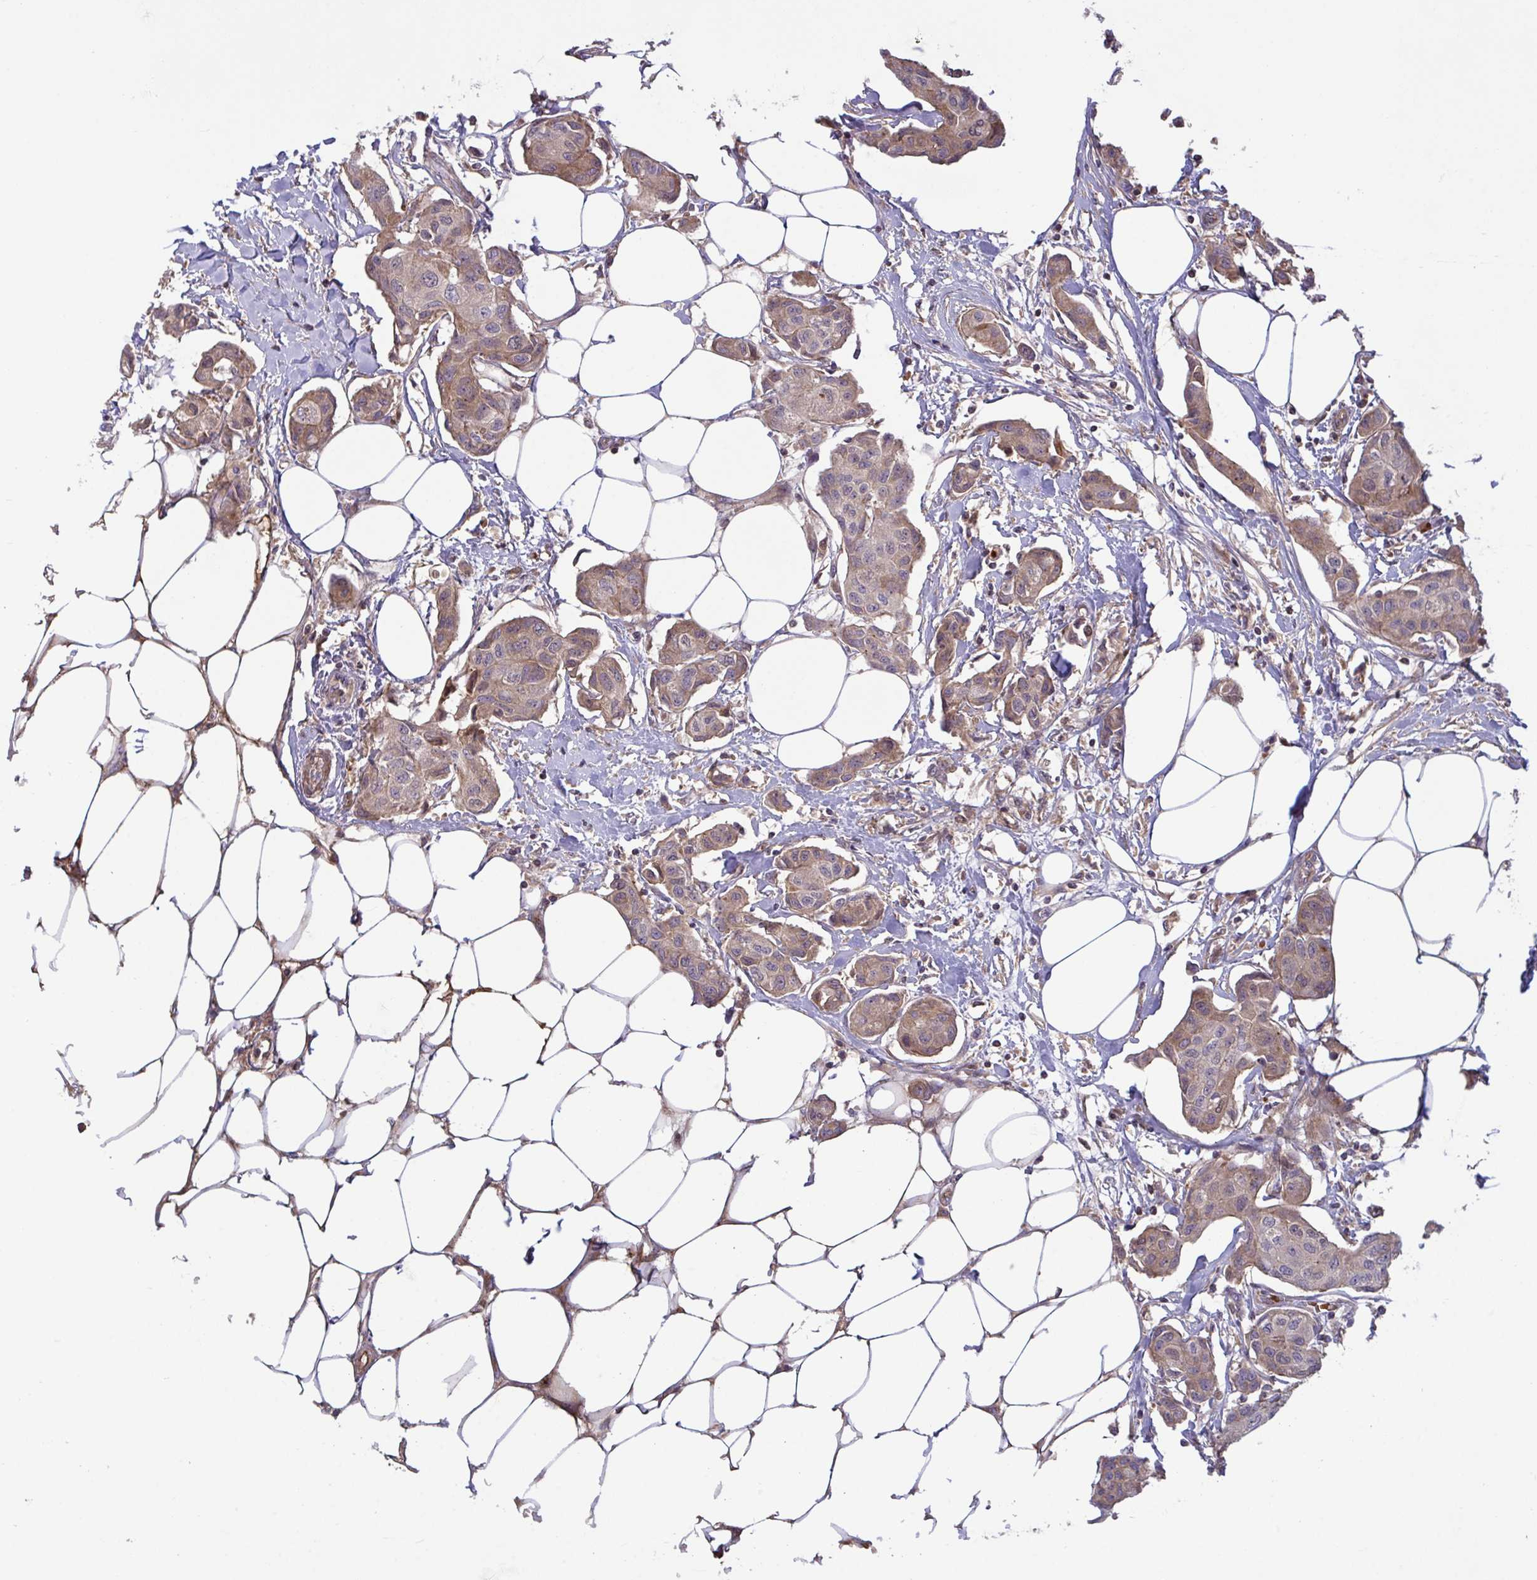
{"staining": {"intensity": "moderate", "quantity": "25%-75%", "location": "cytoplasmic/membranous"}, "tissue": "breast cancer", "cell_type": "Tumor cells", "image_type": "cancer", "snomed": [{"axis": "morphology", "description": "Duct carcinoma"}, {"axis": "topography", "description": "Breast"}, {"axis": "topography", "description": "Lymph node"}], "caption": "Immunohistochemistry (IHC) photomicrograph of neoplastic tissue: human breast cancer stained using immunohistochemistry displays medium levels of moderate protein expression localized specifically in the cytoplasmic/membranous of tumor cells, appearing as a cytoplasmic/membranous brown color.", "gene": "IL1R1", "patient": {"sex": "female", "age": 80}}